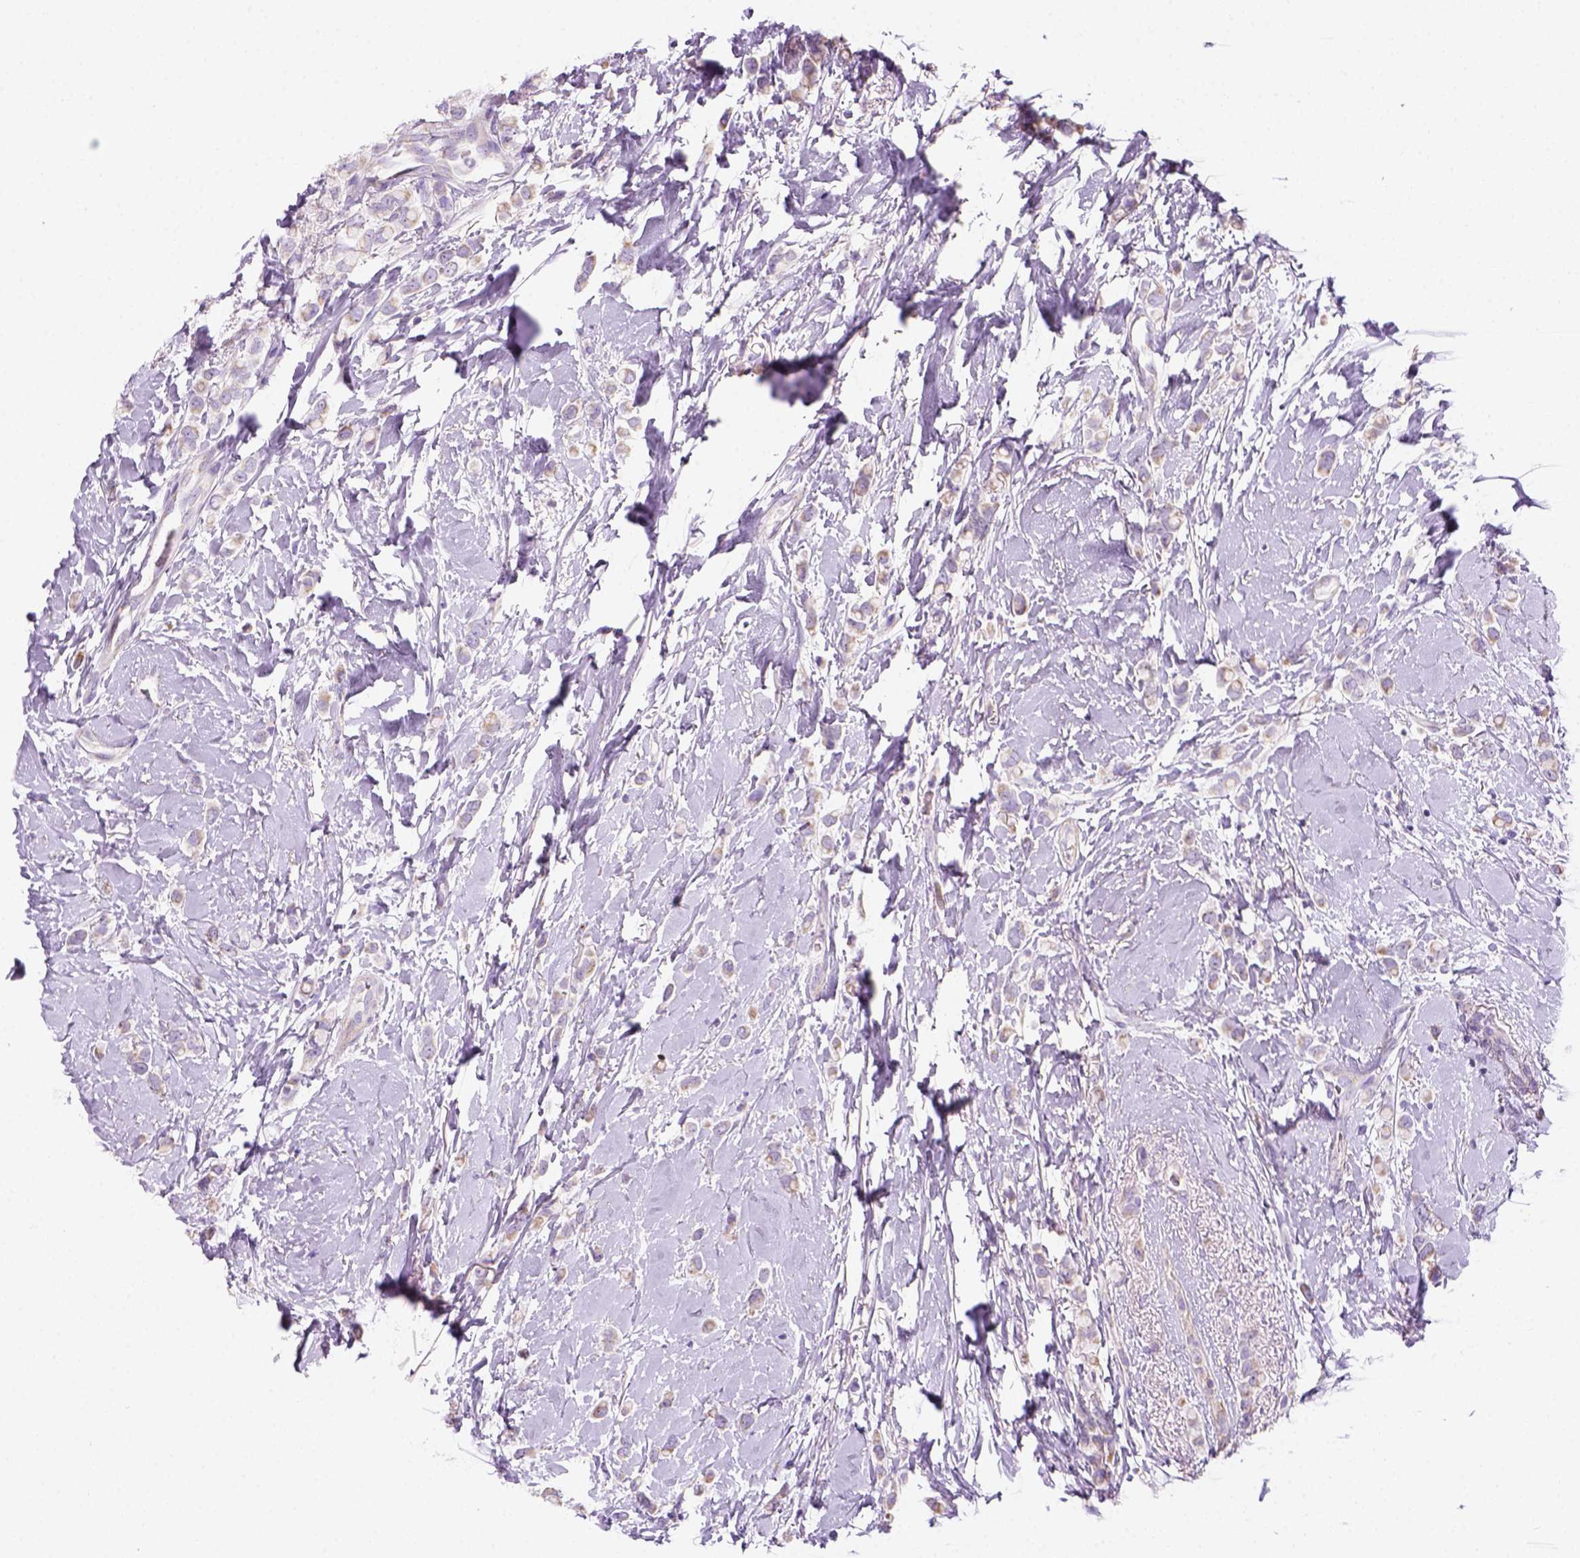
{"staining": {"intensity": "weak", "quantity": "25%-75%", "location": "cytoplasmic/membranous"}, "tissue": "breast cancer", "cell_type": "Tumor cells", "image_type": "cancer", "snomed": [{"axis": "morphology", "description": "Lobular carcinoma"}, {"axis": "topography", "description": "Breast"}], "caption": "Brown immunohistochemical staining in human breast cancer (lobular carcinoma) displays weak cytoplasmic/membranous staining in about 25%-75% of tumor cells. (brown staining indicates protein expression, while blue staining denotes nuclei).", "gene": "CES2", "patient": {"sex": "female", "age": 66}}